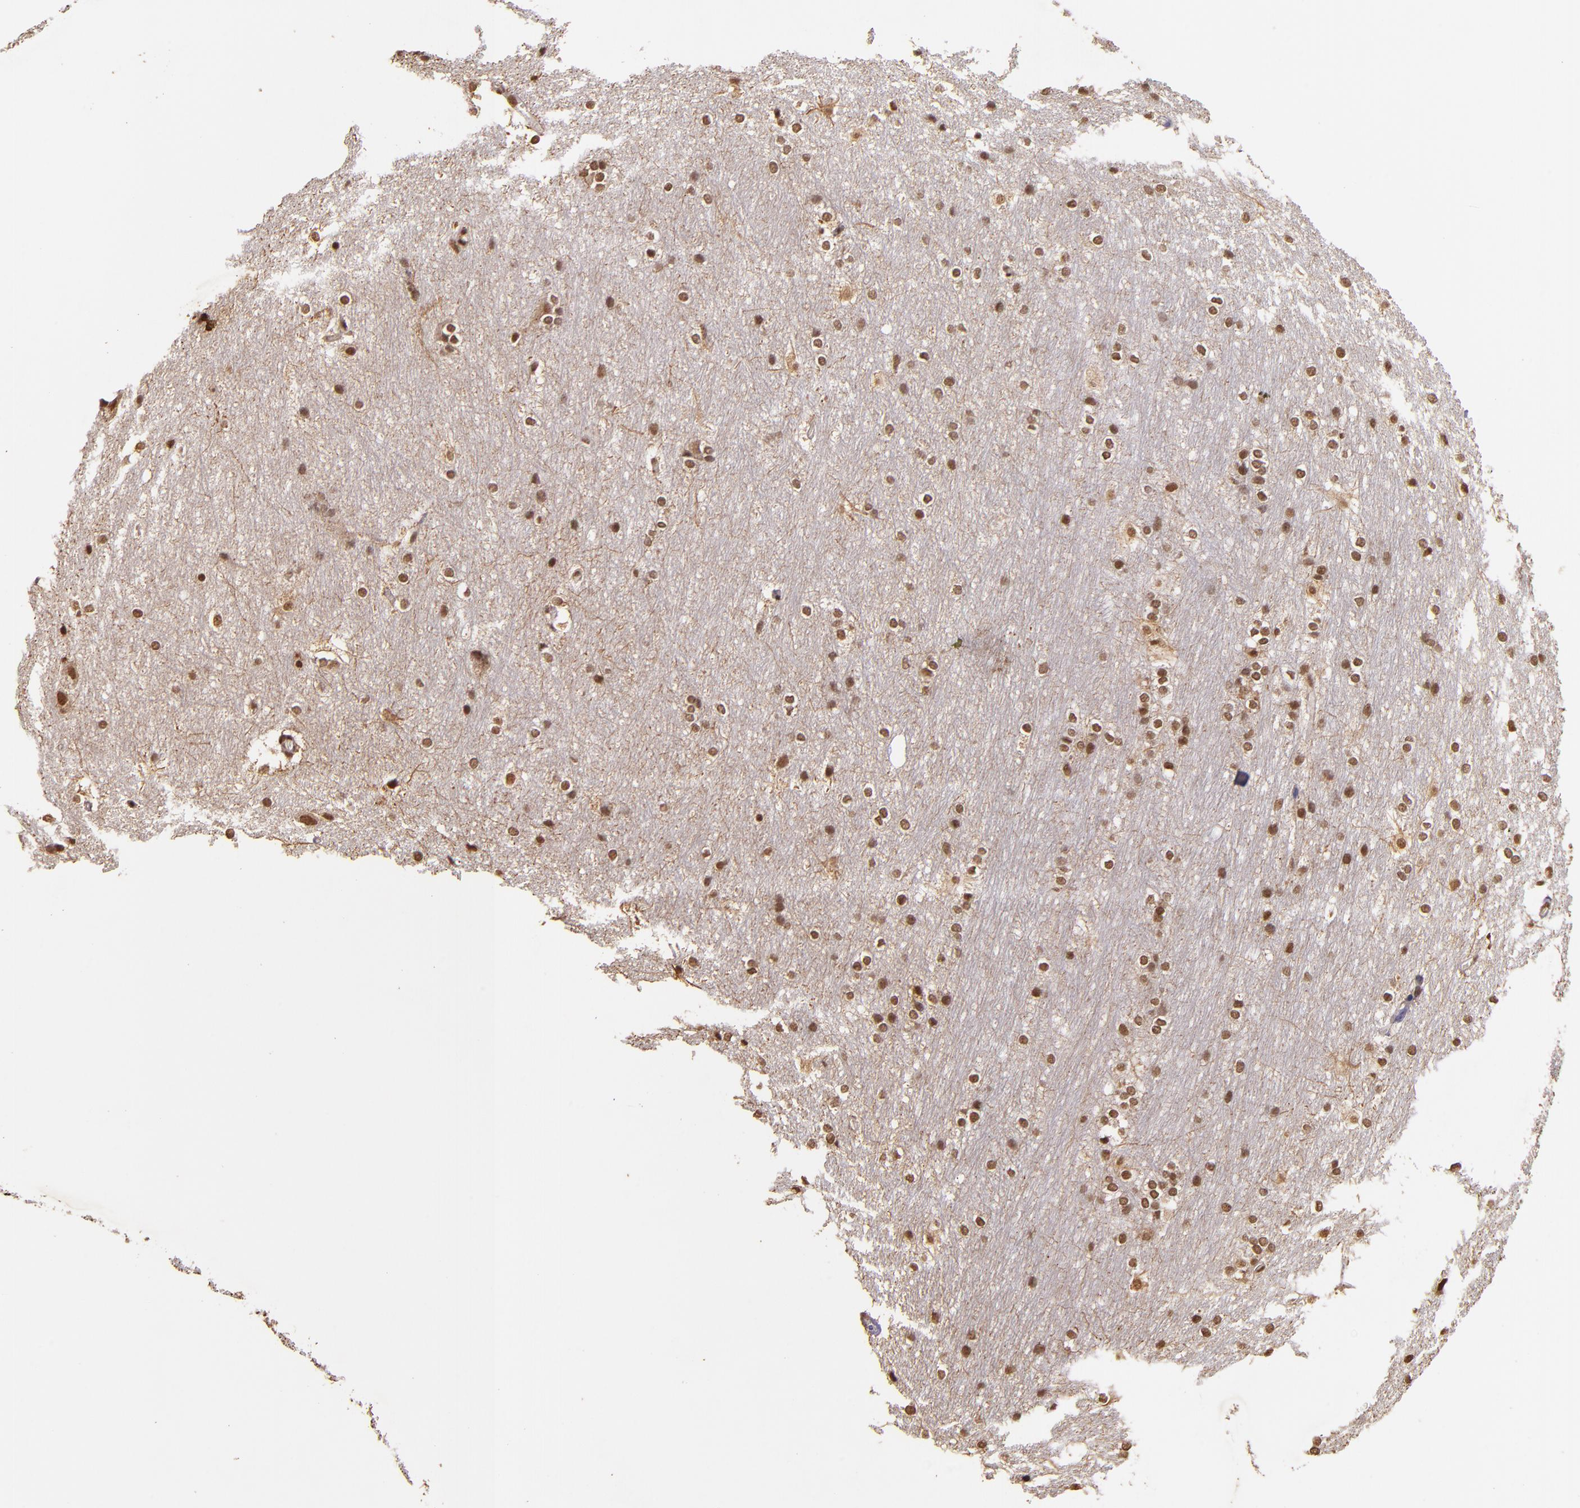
{"staining": {"intensity": "weak", "quantity": "25%-75%", "location": "cytoplasmic/membranous"}, "tissue": "hippocampus", "cell_type": "Glial cells", "image_type": "normal", "snomed": [{"axis": "morphology", "description": "Normal tissue, NOS"}, {"axis": "topography", "description": "Hippocampus"}], "caption": "A high-resolution micrograph shows IHC staining of benign hippocampus, which shows weak cytoplasmic/membranous staining in approximately 25%-75% of glial cells.", "gene": "CUL3", "patient": {"sex": "female", "age": 19}}